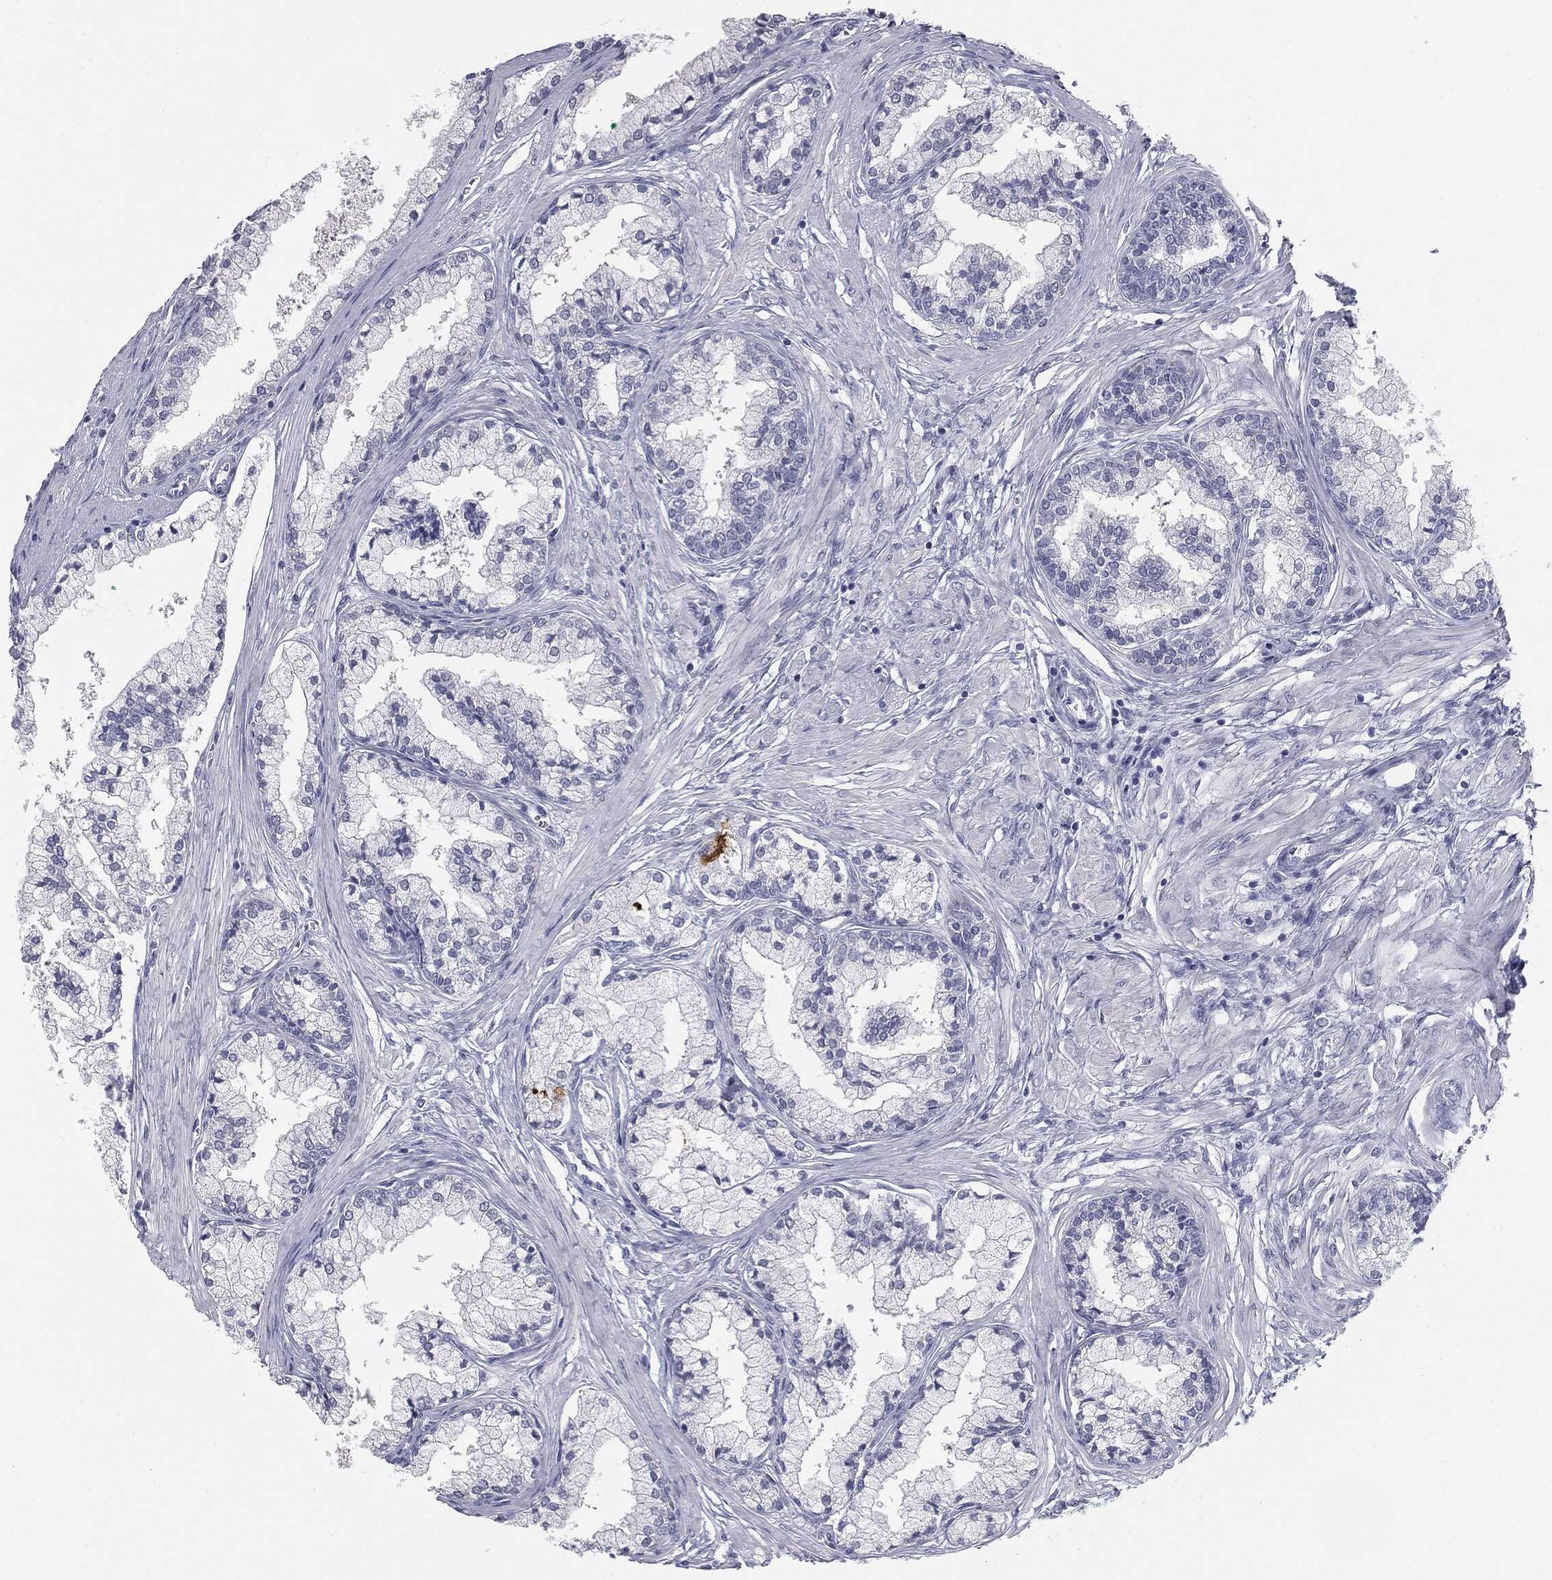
{"staining": {"intensity": "negative", "quantity": "none", "location": "none"}, "tissue": "prostate cancer", "cell_type": "Tumor cells", "image_type": "cancer", "snomed": [{"axis": "morphology", "description": "Adenocarcinoma, High grade"}, {"axis": "topography", "description": "Prostate"}], "caption": "Histopathology image shows no protein staining in tumor cells of prostate adenocarcinoma (high-grade) tissue.", "gene": "MUC5AC", "patient": {"sex": "male", "age": 66}}